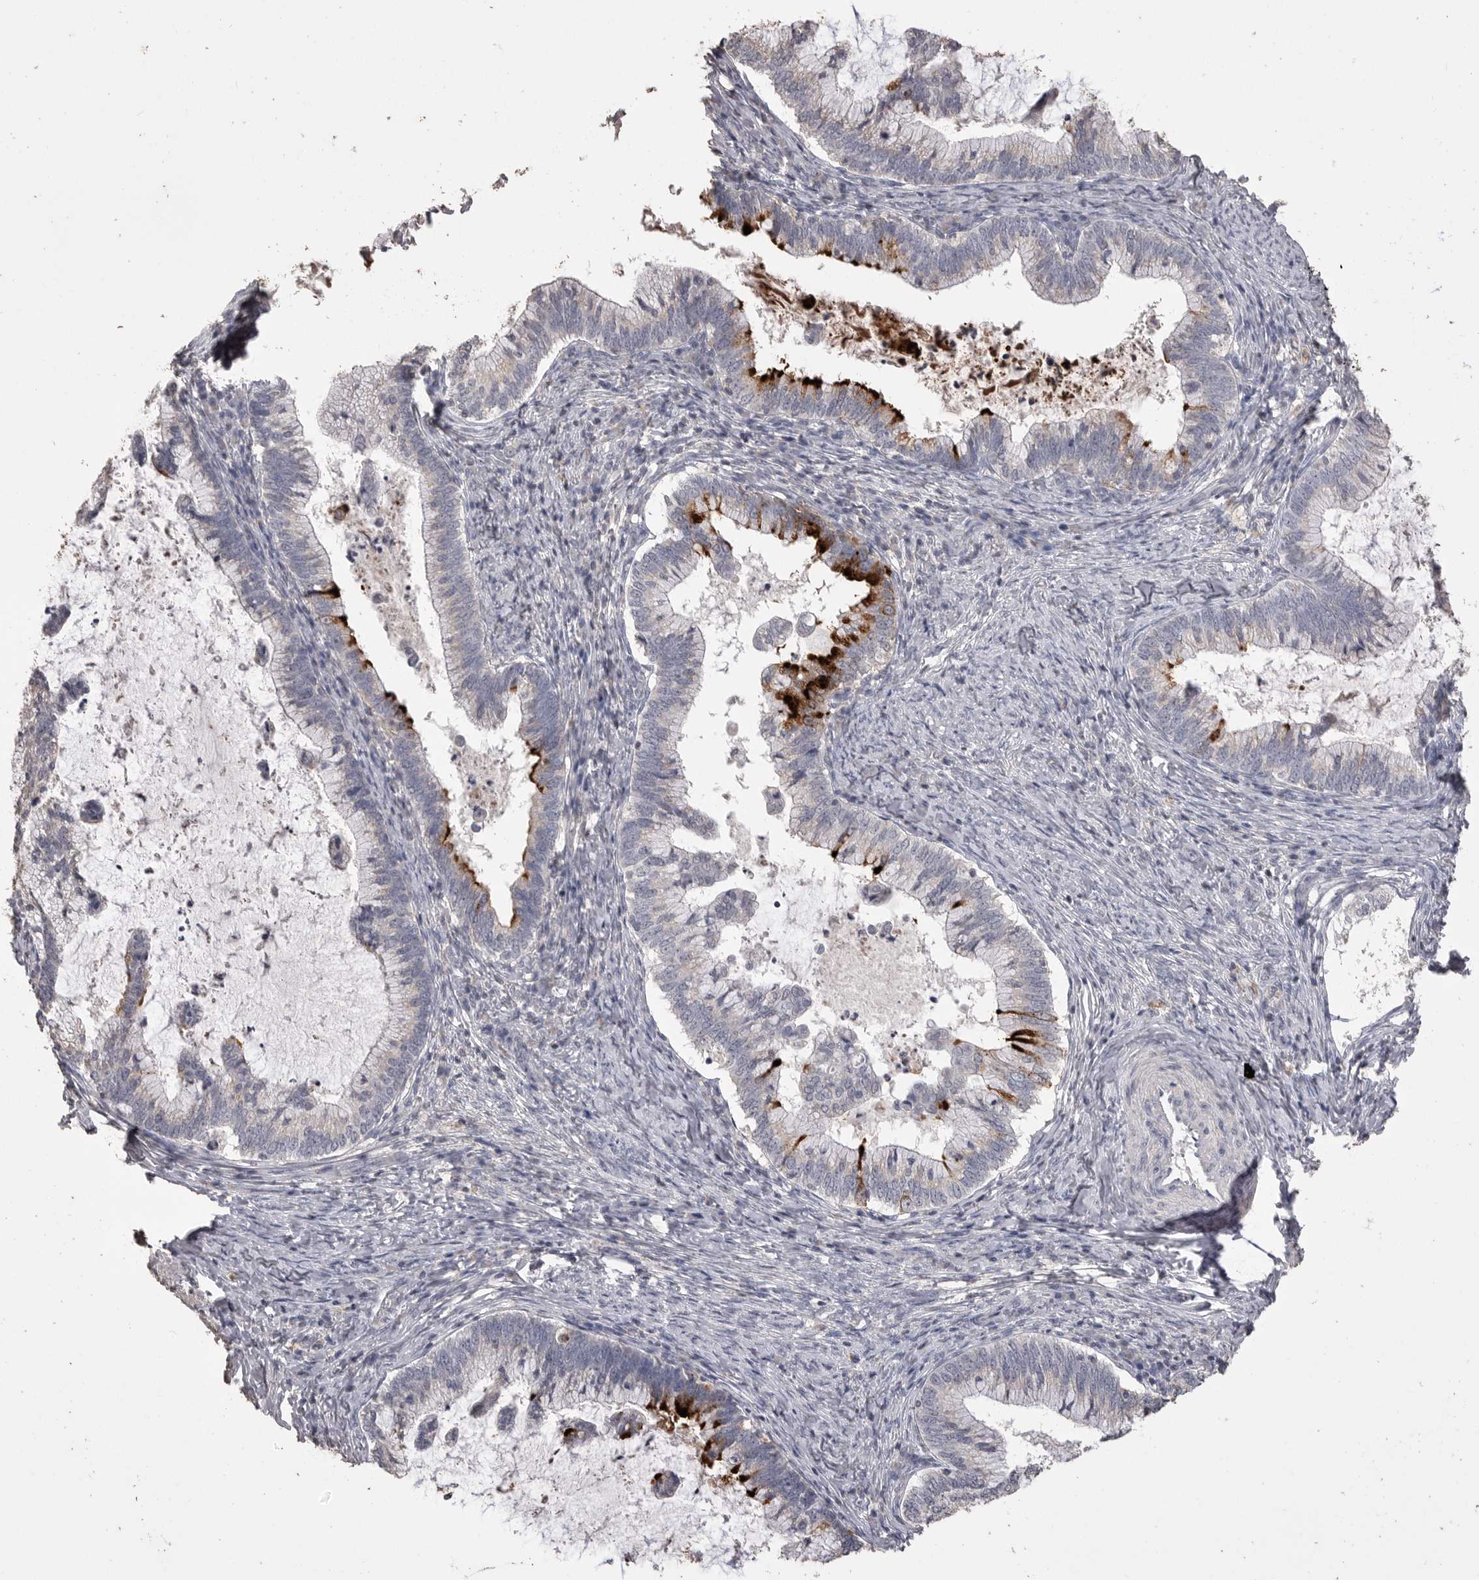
{"staining": {"intensity": "strong", "quantity": "<25%", "location": "cytoplasmic/membranous"}, "tissue": "cervical cancer", "cell_type": "Tumor cells", "image_type": "cancer", "snomed": [{"axis": "morphology", "description": "Adenocarcinoma, NOS"}, {"axis": "topography", "description": "Cervix"}], "caption": "Cervical cancer stained for a protein (brown) reveals strong cytoplasmic/membranous positive positivity in about <25% of tumor cells.", "gene": "MMP7", "patient": {"sex": "female", "age": 36}}